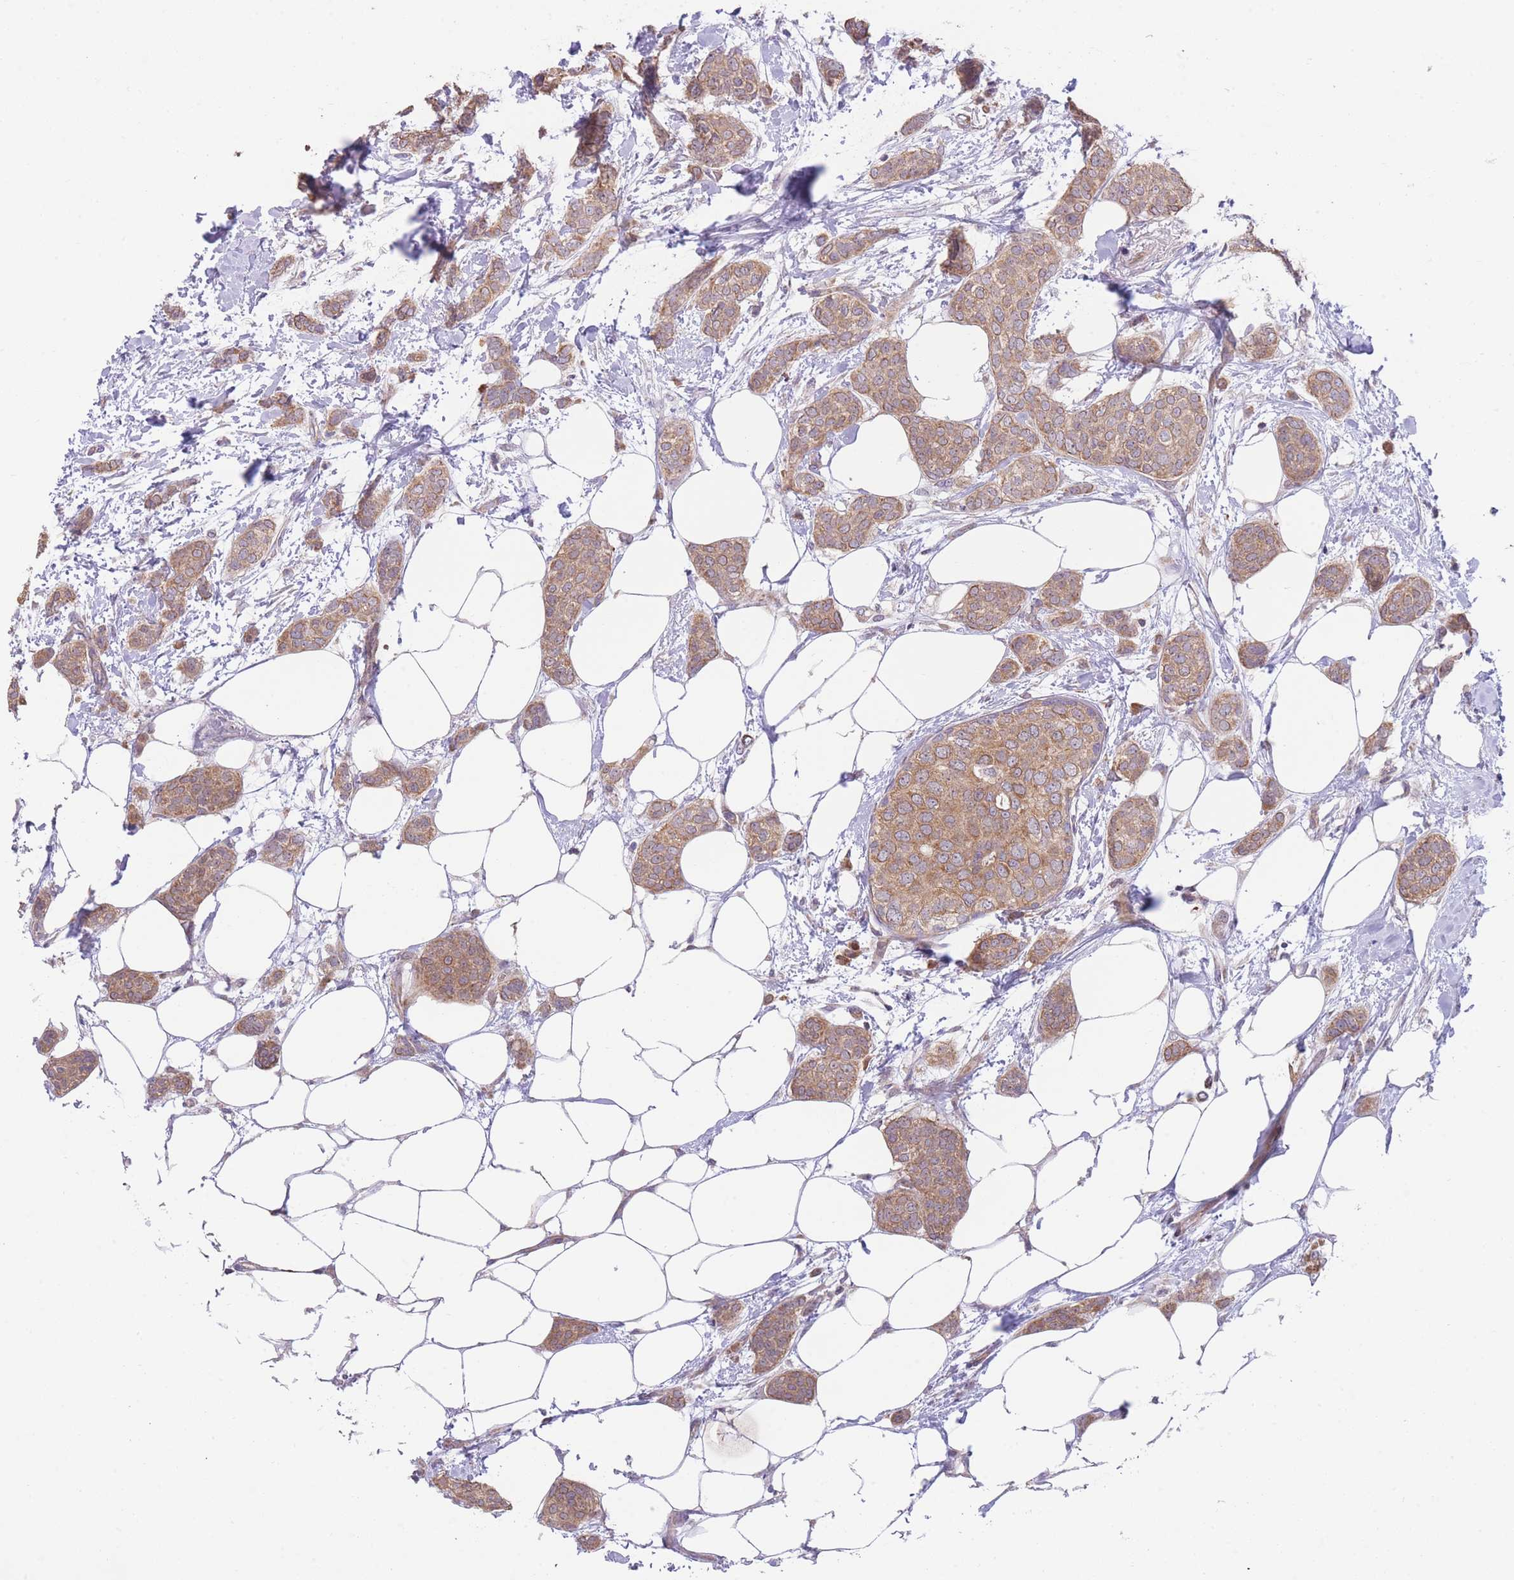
{"staining": {"intensity": "moderate", "quantity": ">75%", "location": "cytoplasmic/membranous"}, "tissue": "breast cancer", "cell_type": "Tumor cells", "image_type": "cancer", "snomed": [{"axis": "morphology", "description": "Duct carcinoma"}, {"axis": "topography", "description": "Breast"}], "caption": "Moderate cytoplasmic/membranous staining is appreciated in about >75% of tumor cells in breast intraductal carcinoma. The staining was performed using DAB (3,3'-diaminobenzidine), with brown indicating positive protein expression. Nuclei are stained blue with hematoxylin.", "gene": "BOLA2B", "patient": {"sex": "female", "age": 72}}